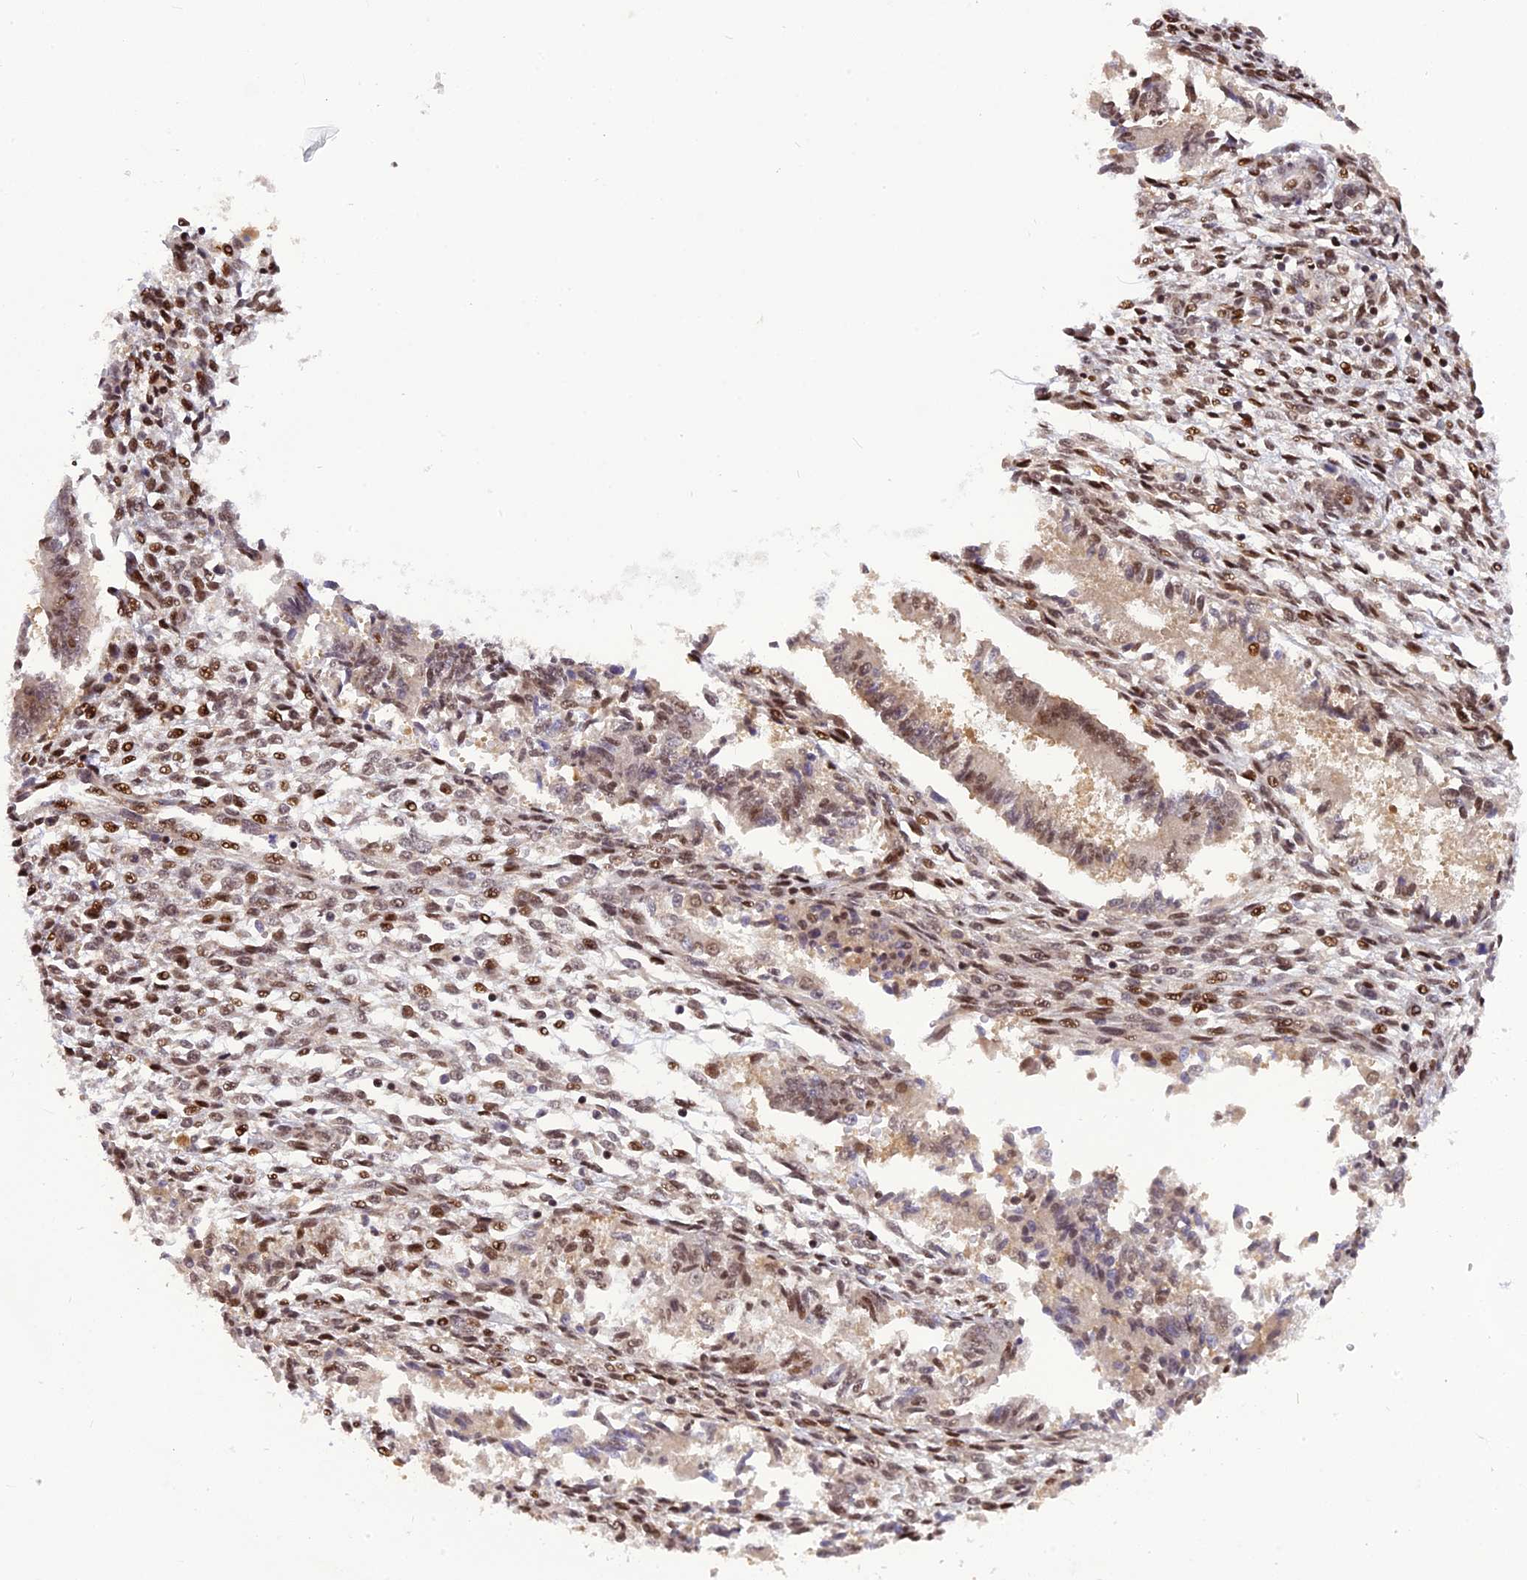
{"staining": {"intensity": "moderate", "quantity": ">75%", "location": "nuclear"}, "tissue": "endometrium", "cell_type": "Cells in endometrial stroma", "image_type": "normal", "snomed": [{"axis": "morphology", "description": "Normal tissue, NOS"}, {"axis": "topography", "description": "Uterus"}, {"axis": "topography", "description": "Endometrium"}], "caption": "The immunohistochemical stain labels moderate nuclear staining in cells in endometrial stroma of benign endometrium.", "gene": "RABGGTA", "patient": {"sex": "female", "age": 48}}